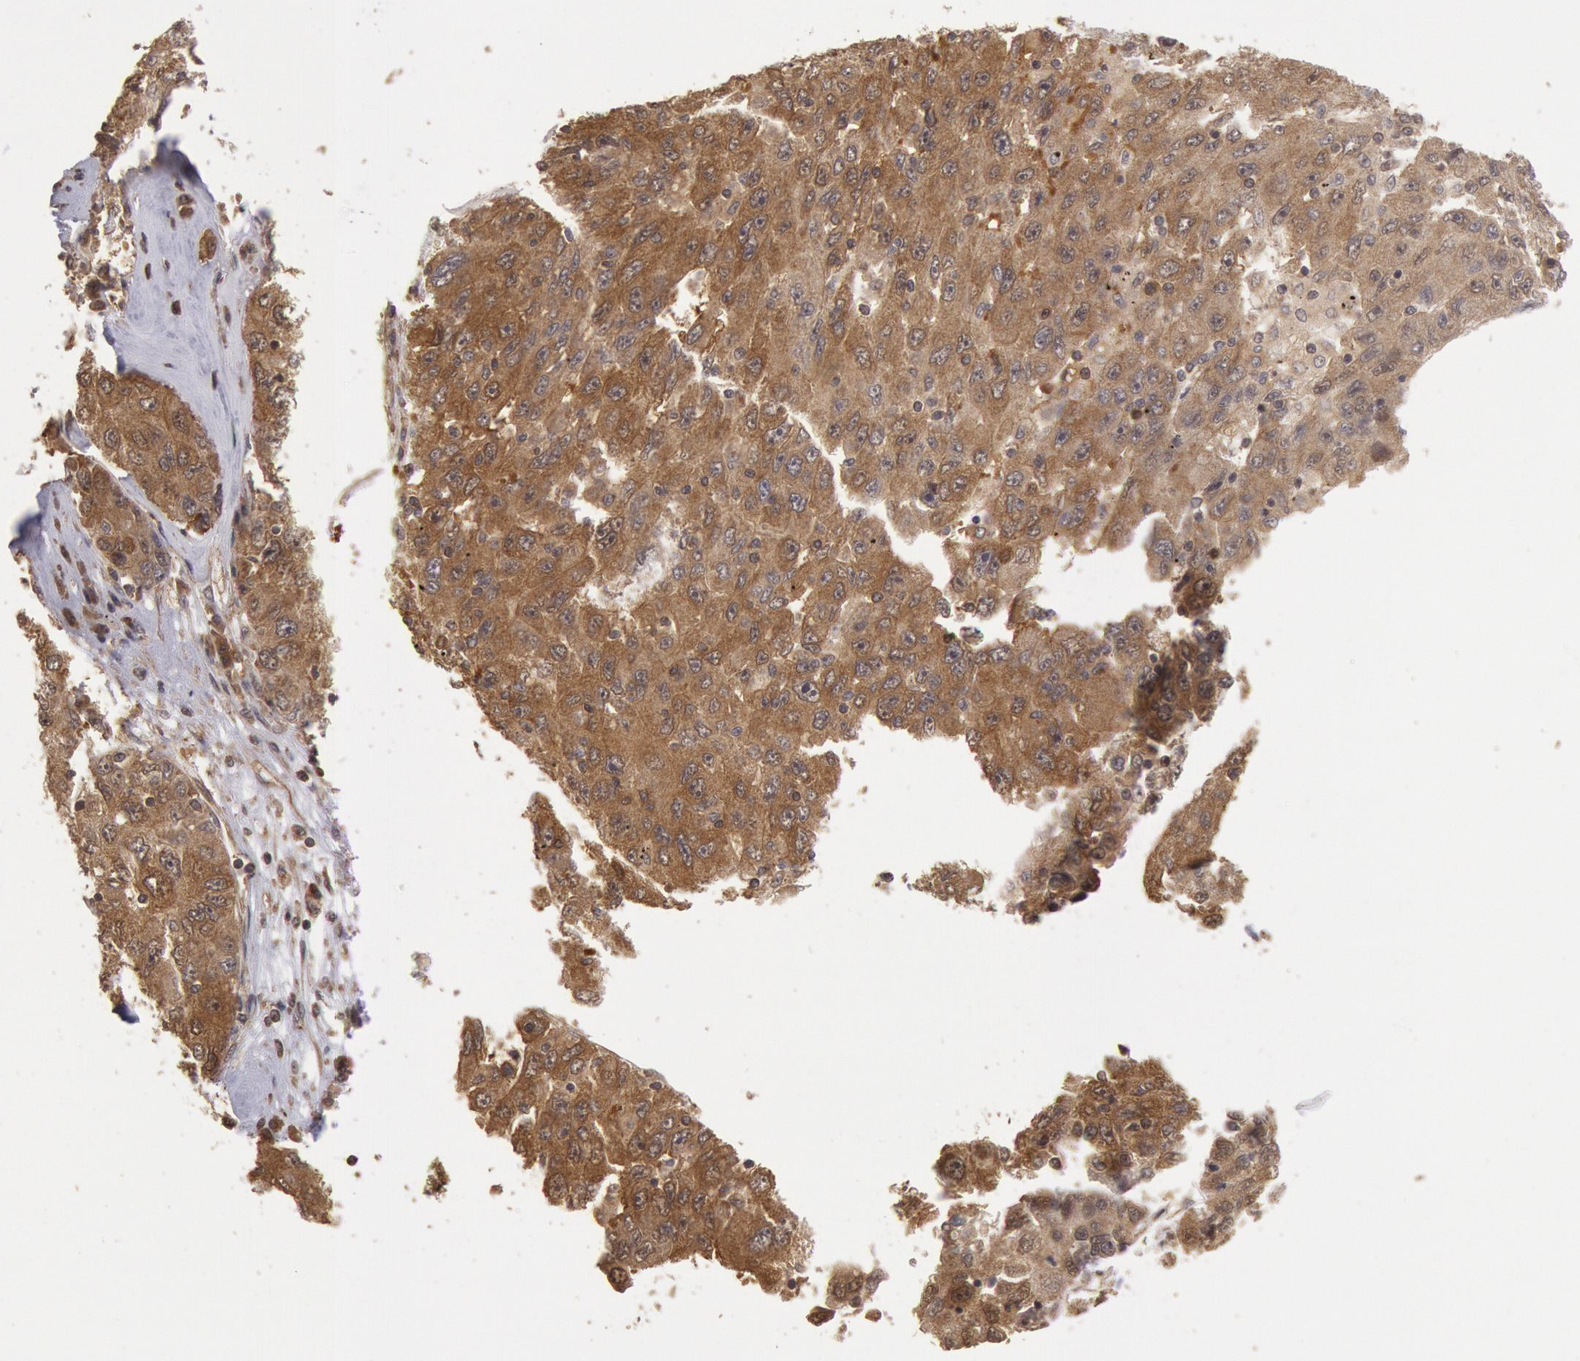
{"staining": {"intensity": "moderate", "quantity": ">75%", "location": "cytoplasmic/membranous"}, "tissue": "liver cancer", "cell_type": "Tumor cells", "image_type": "cancer", "snomed": [{"axis": "morphology", "description": "Carcinoma, Hepatocellular, NOS"}, {"axis": "topography", "description": "Liver"}], "caption": "Immunohistochemical staining of liver cancer (hepatocellular carcinoma) shows moderate cytoplasmic/membranous protein expression in about >75% of tumor cells.", "gene": "USP14", "patient": {"sex": "male", "age": 49}}